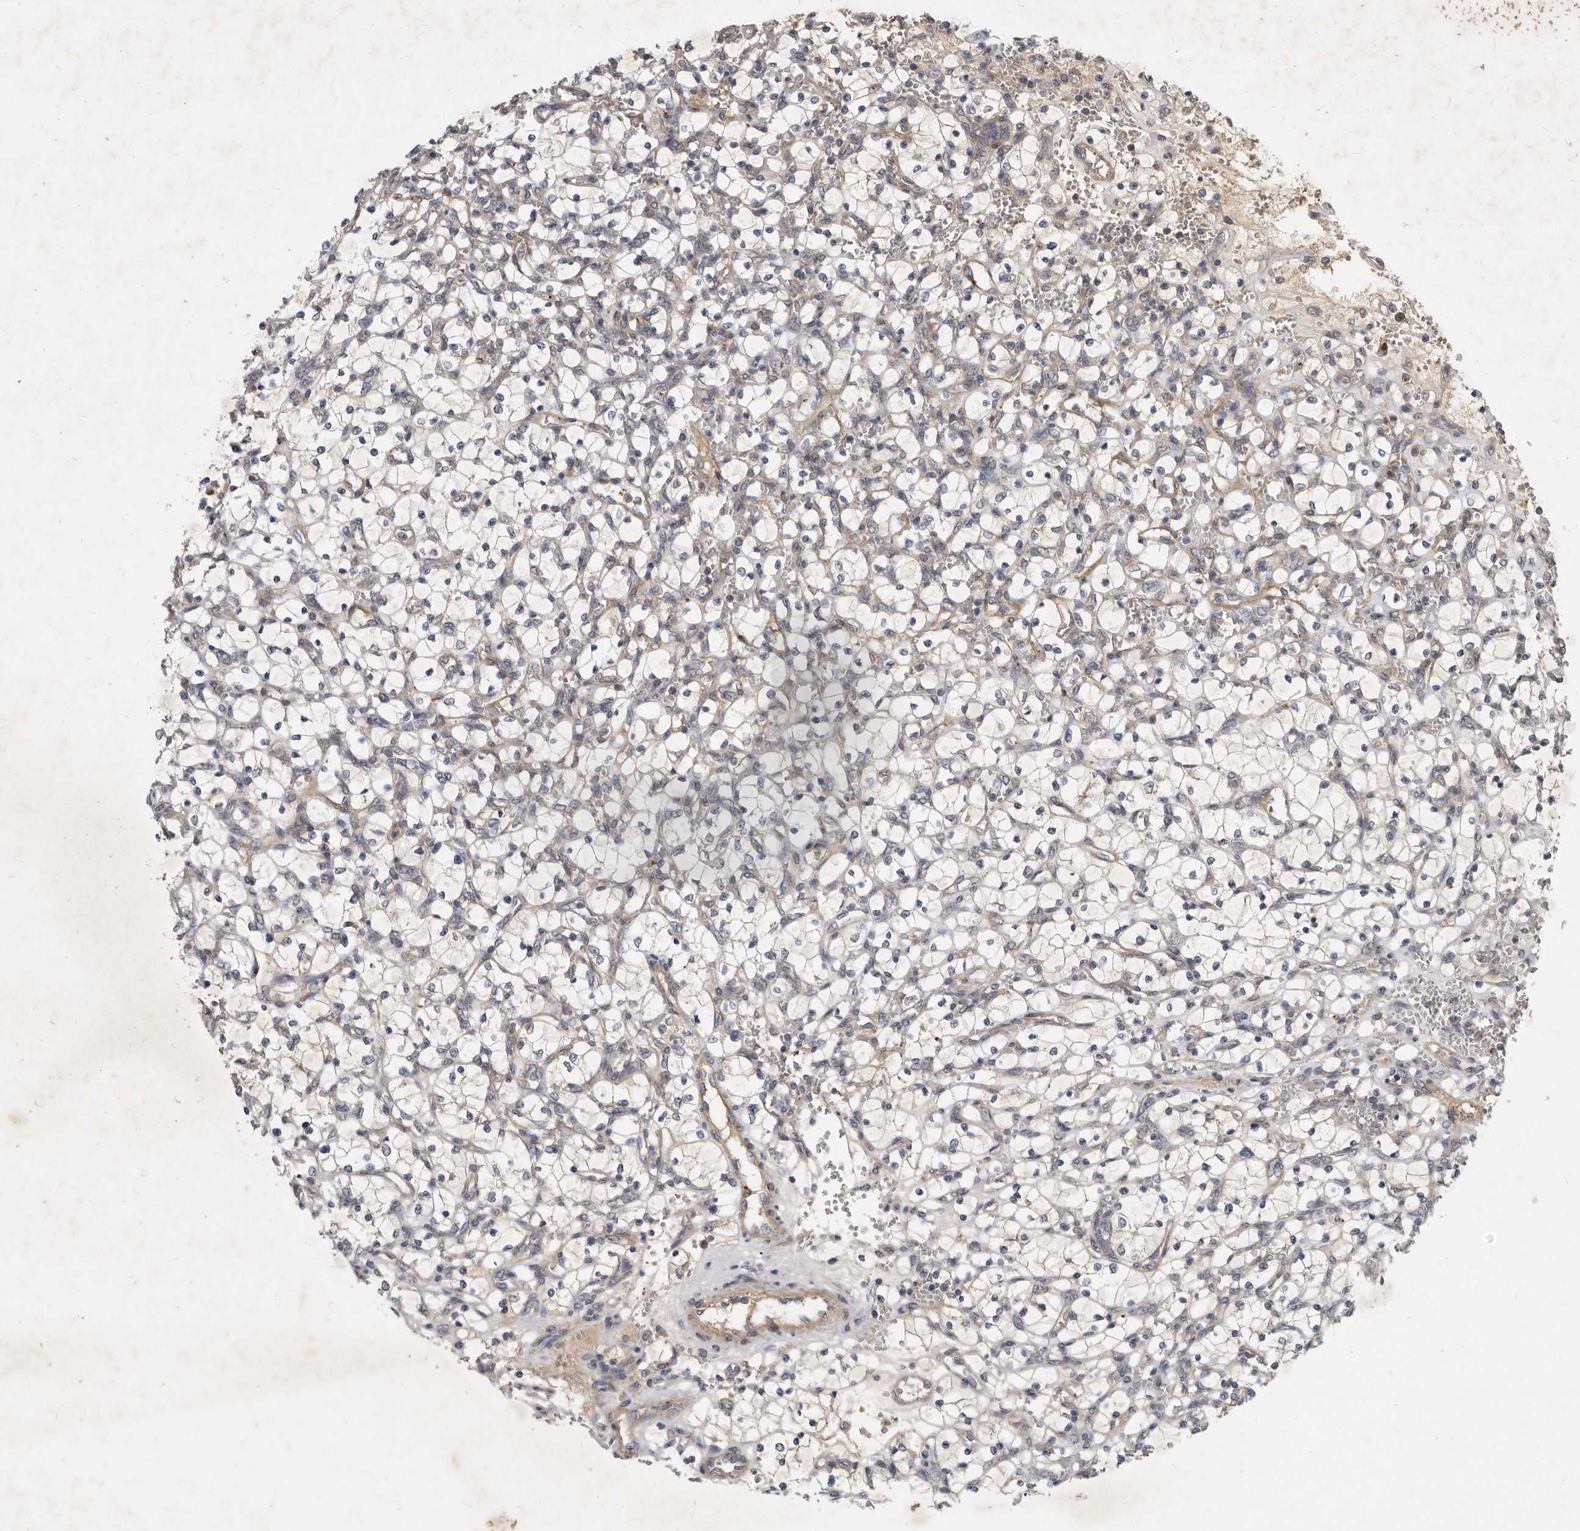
{"staining": {"intensity": "negative", "quantity": "none", "location": "none"}, "tissue": "renal cancer", "cell_type": "Tumor cells", "image_type": "cancer", "snomed": [{"axis": "morphology", "description": "Adenocarcinoma, NOS"}, {"axis": "topography", "description": "Kidney"}], "caption": "Immunohistochemistry (IHC) histopathology image of human renal adenocarcinoma stained for a protein (brown), which demonstrates no staining in tumor cells. Brightfield microscopy of immunohistochemistry stained with DAB (brown) and hematoxylin (blue), captured at high magnification.", "gene": "DNAJC28", "patient": {"sex": "female", "age": 69}}